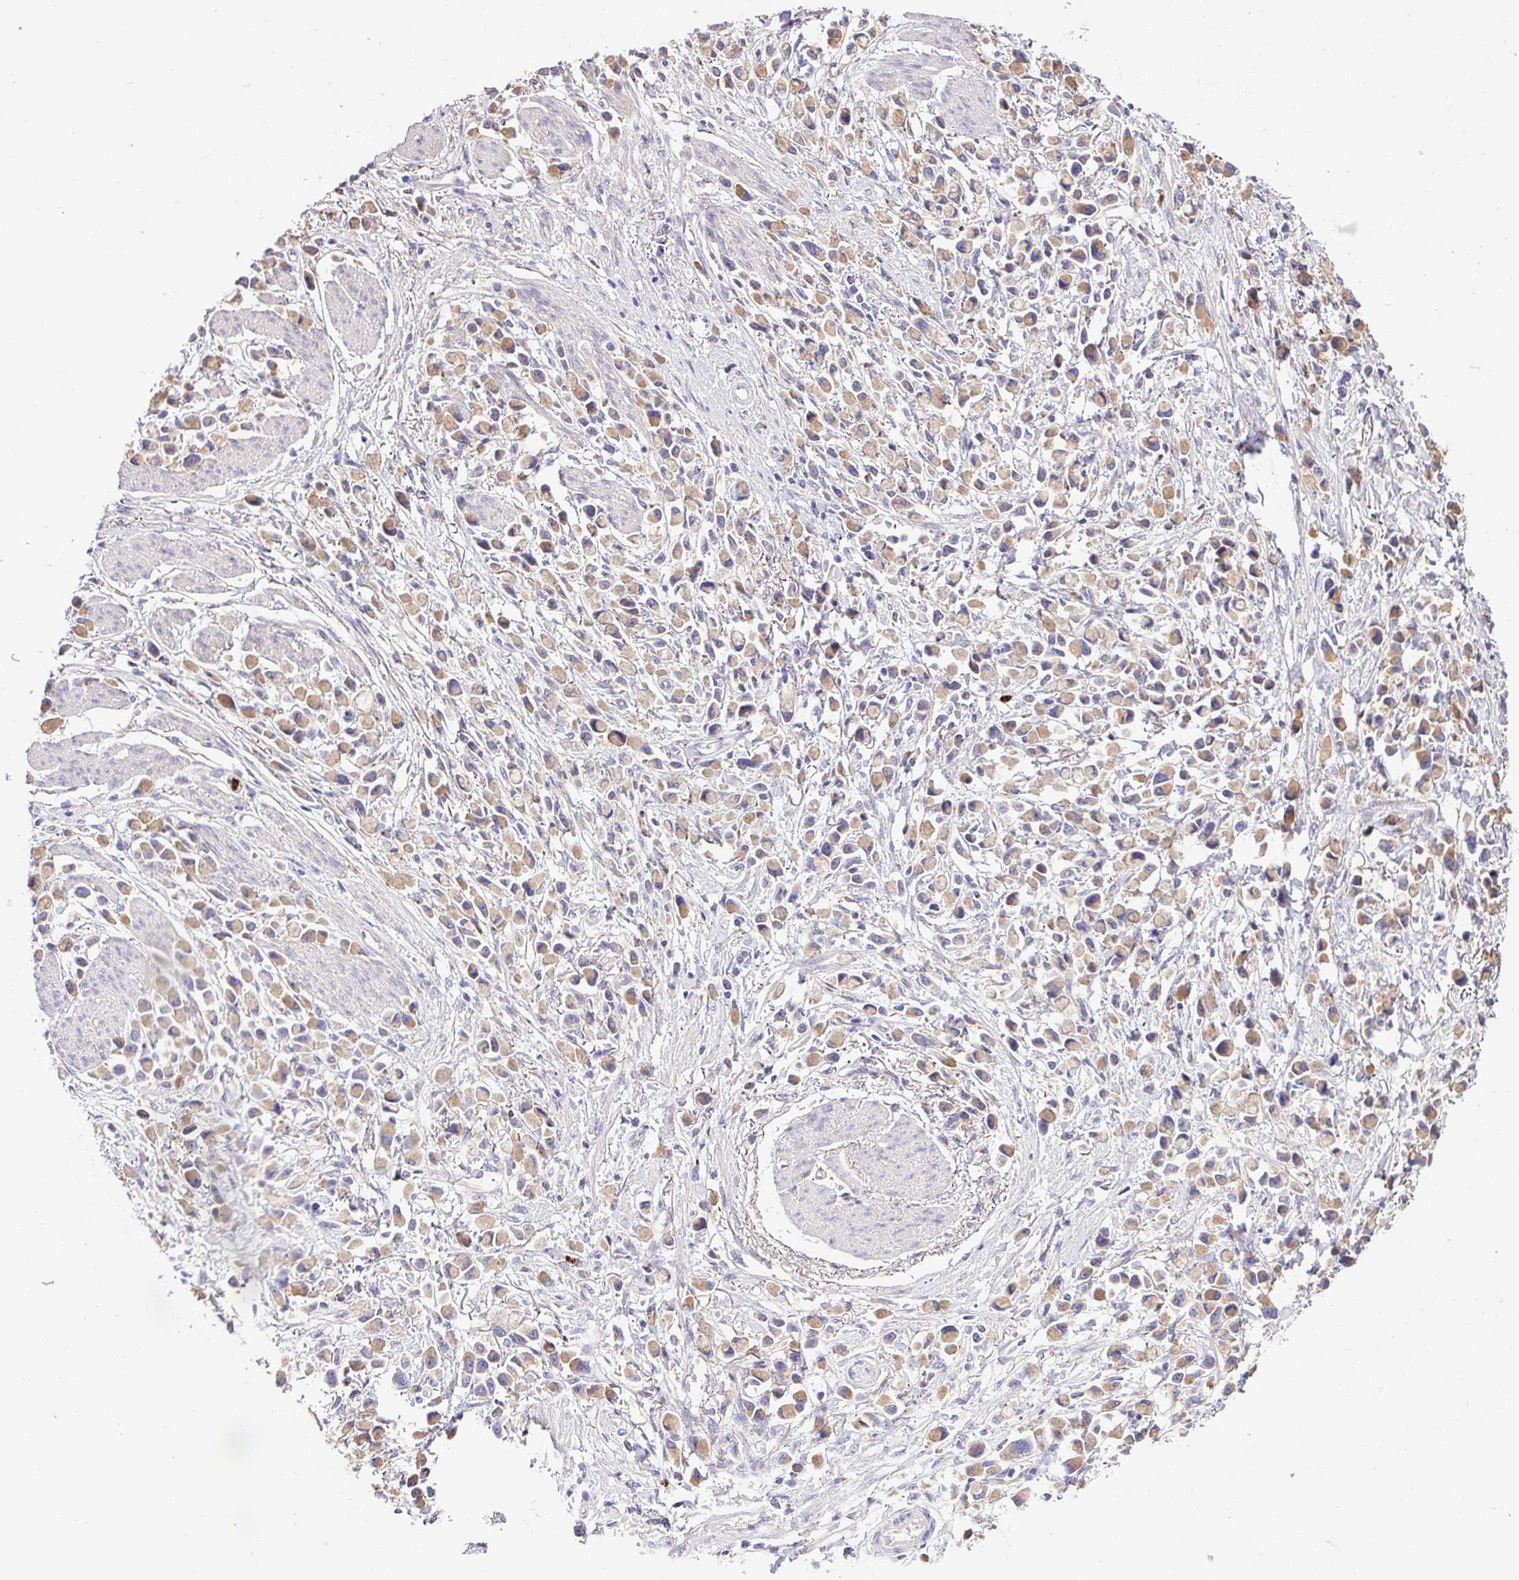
{"staining": {"intensity": "weak", "quantity": ">75%", "location": "cytoplasmic/membranous"}, "tissue": "stomach cancer", "cell_type": "Tumor cells", "image_type": "cancer", "snomed": [{"axis": "morphology", "description": "Adenocarcinoma, NOS"}, {"axis": "topography", "description": "Stomach"}], "caption": "Weak cytoplasmic/membranous protein positivity is identified in about >75% of tumor cells in stomach cancer (adenocarcinoma).", "gene": "CRISP3", "patient": {"sex": "female", "age": 81}}